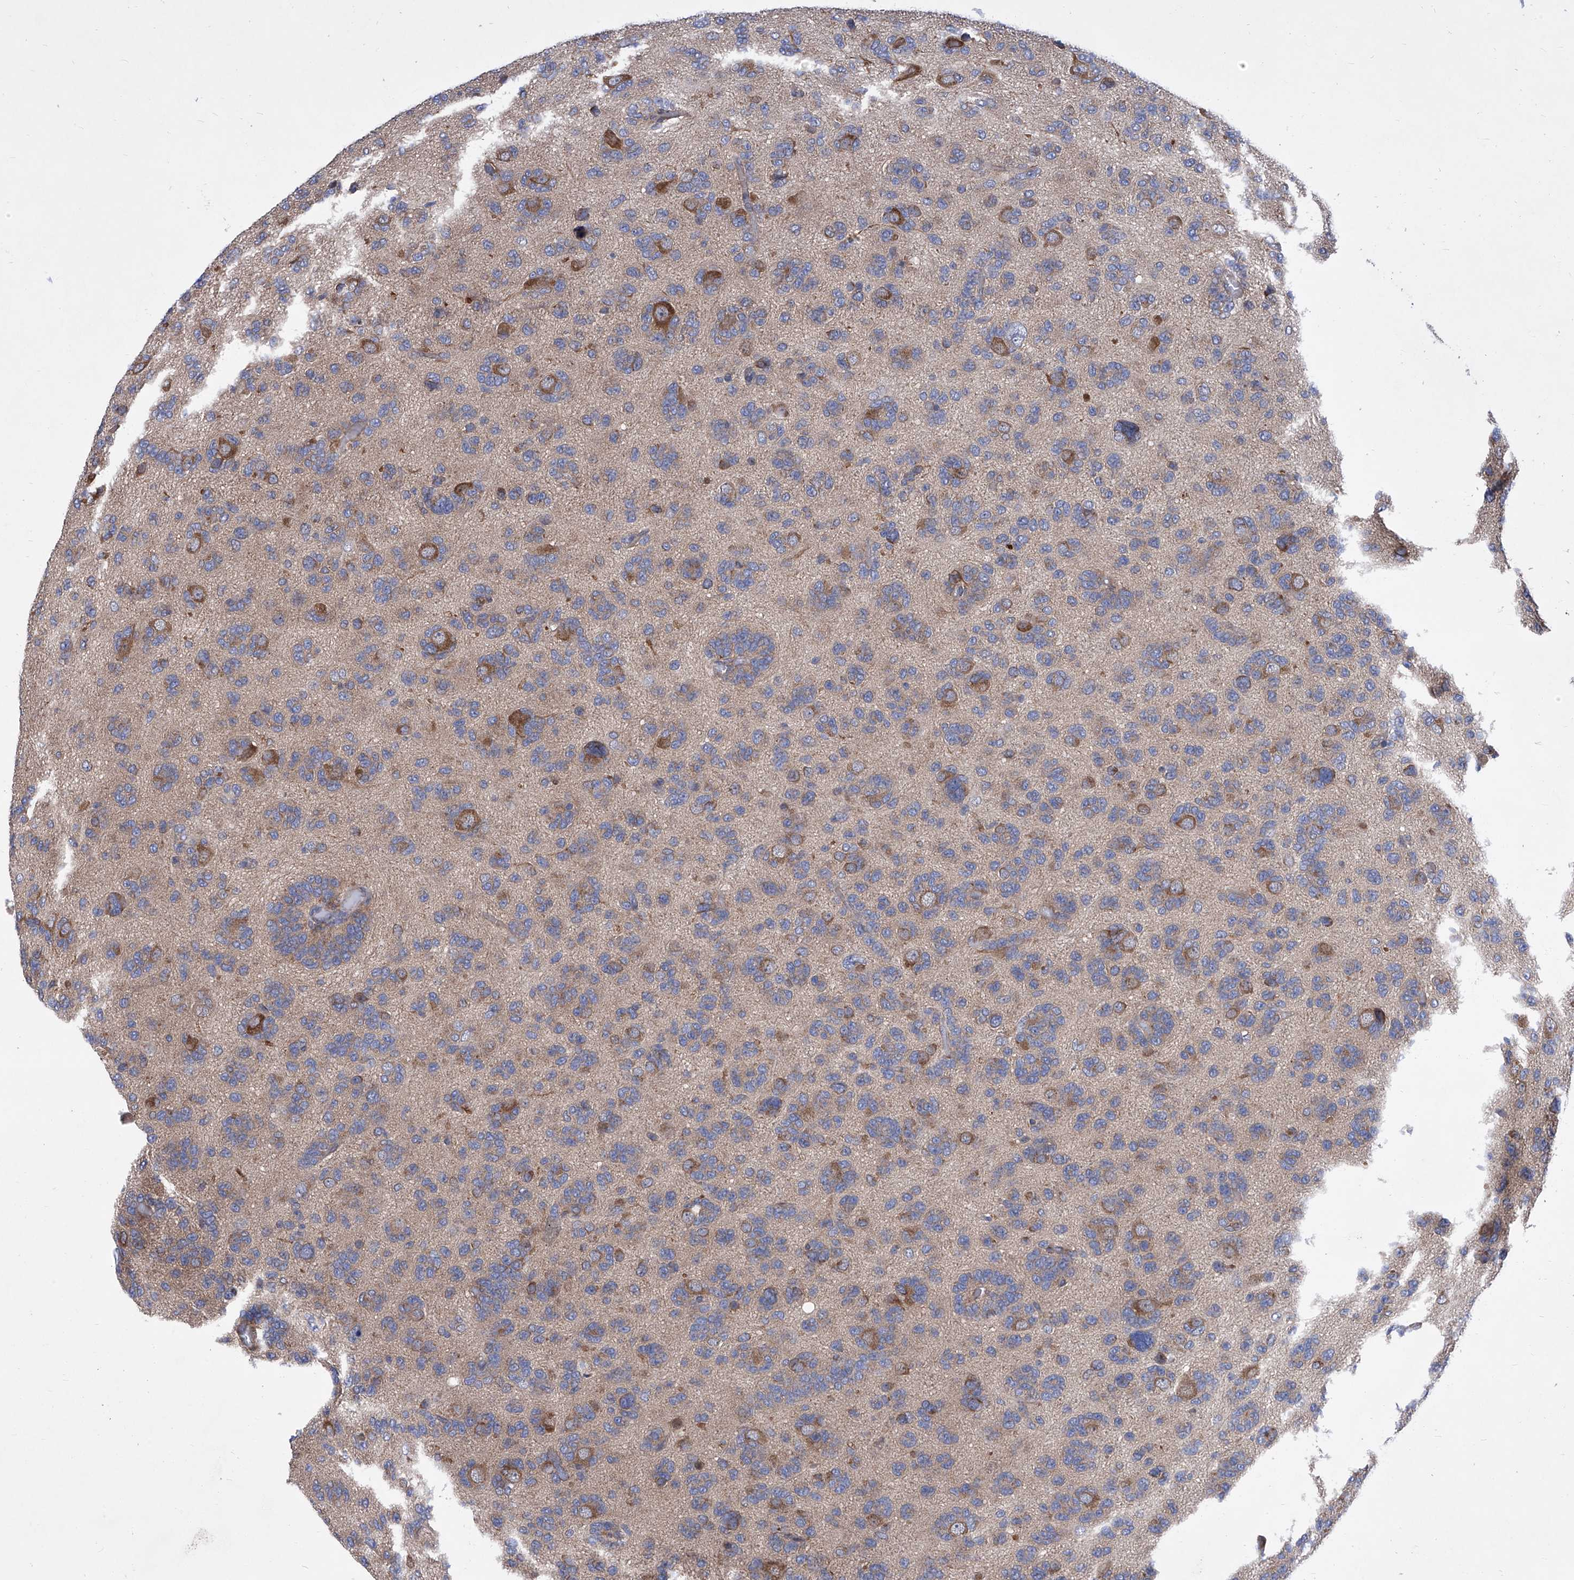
{"staining": {"intensity": "moderate", "quantity": "<25%", "location": "cytoplasmic/membranous"}, "tissue": "glioma", "cell_type": "Tumor cells", "image_type": "cancer", "snomed": [{"axis": "morphology", "description": "Glioma, malignant, High grade"}, {"axis": "topography", "description": "Brain"}], "caption": "Glioma stained for a protein shows moderate cytoplasmic/membranous positivity in tumor cells. The staining was performed using DAB, with brown indicating positive protein expression. Nuclei are stained blue with hematoxylin.", "gene": "KTI12", "patient": {"sex": "female", "age": 59}}